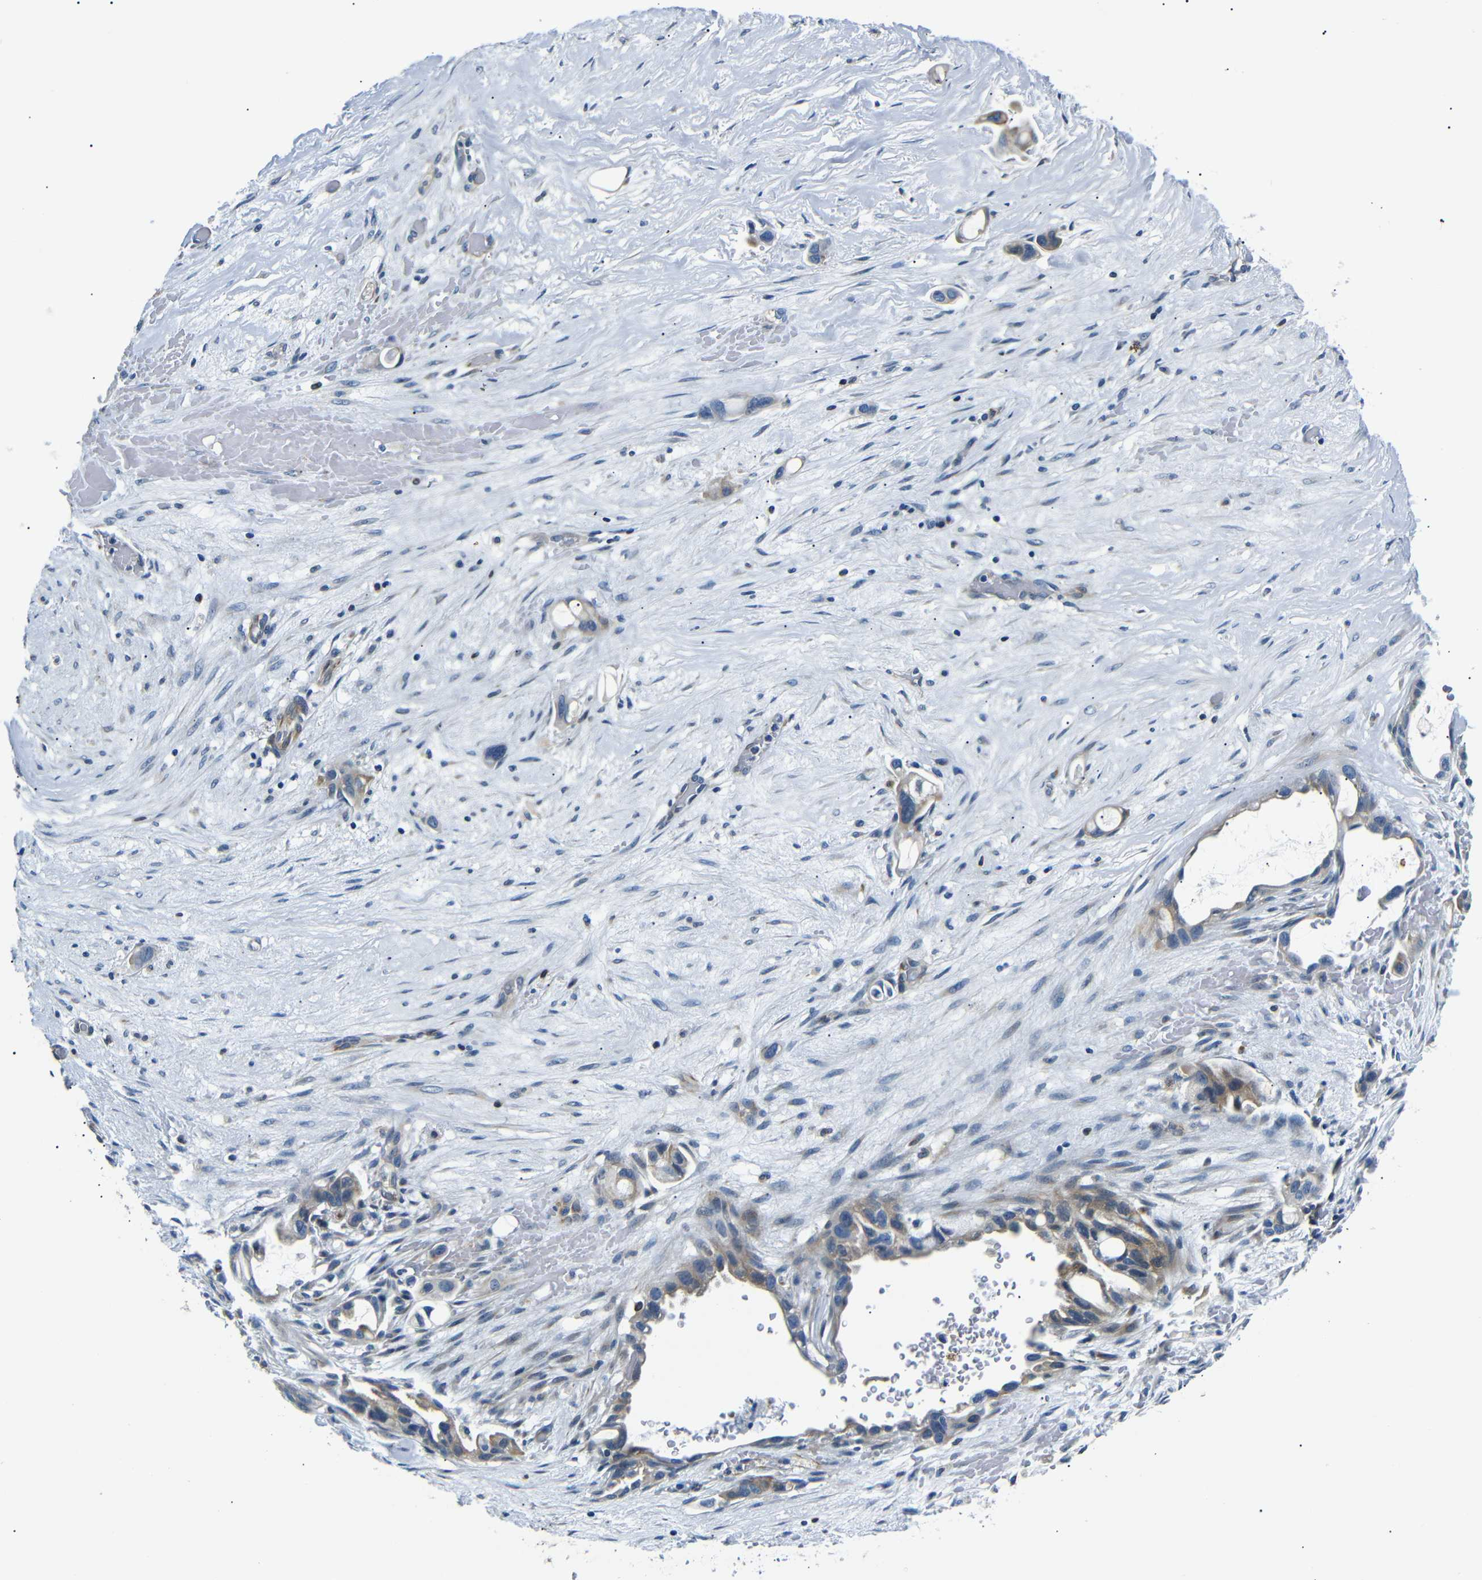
{"staining": {"intensity": "moderate", "quantity": "25%-75%", "location": "cytoplasmic/membranous"}, "tissue": "liver cancer", "cell_type": "Tumor cells", "image_type": "cancer", "snomed": [{"axis": "morphology", "description": "Cholangiocarcinoma"}, {"axis": "topography", "description": "Liver"}], "caption": "Immunohistochemical staining of cholangiocarcinoma (liver) shows moderate cytoplasmic/membranous protein expression in approximately 25%-75% of tumor cells.", "gene": "TAFA1", "patient": {"sex": "female", "age": 65}}